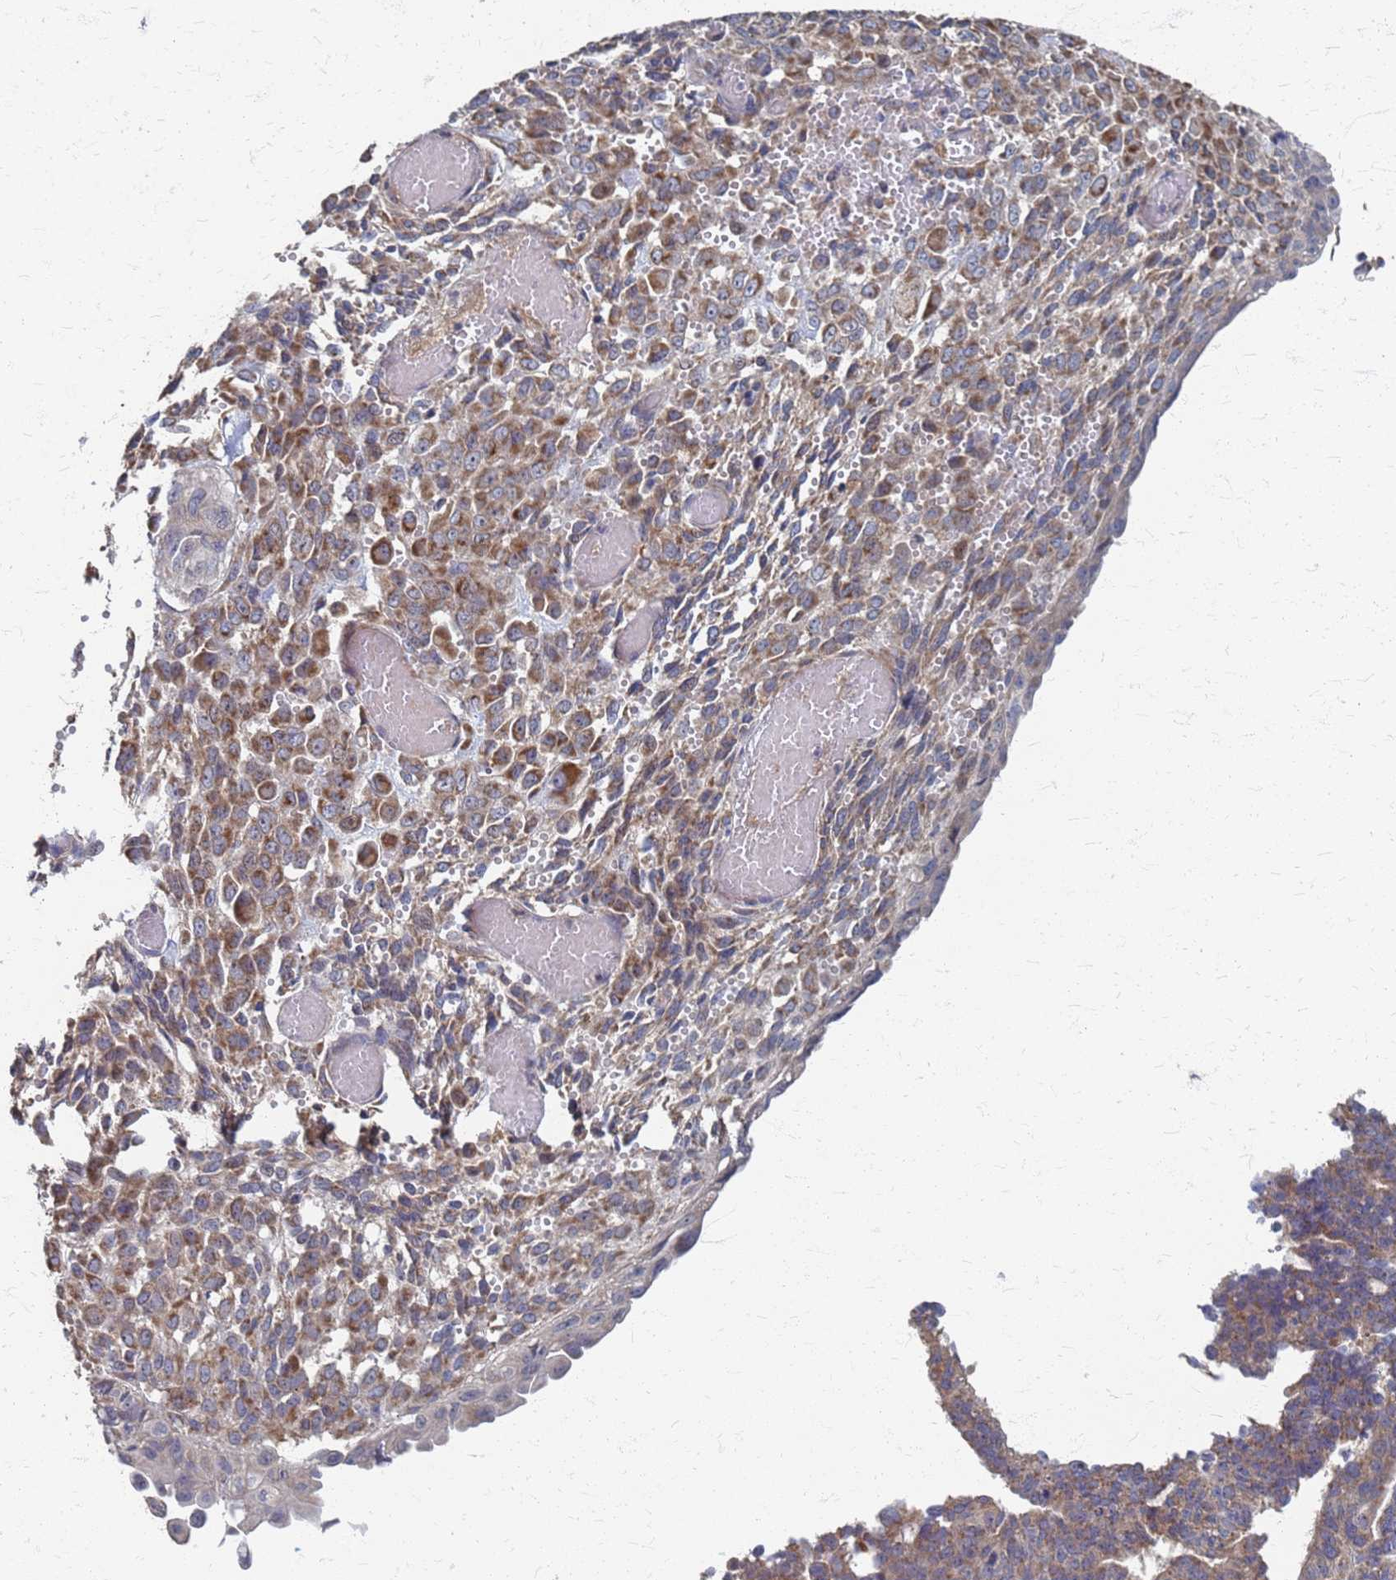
{"staining": {"intensity": "moderate", "quantity": "<25%", "location": "cytoplasmic/membranous"}, "tissue": "endometrial cancer", "cell_type": "Tumor cells", "image_type": "cancer", "snomed": [{"axis": "morphology", "description": "Adenocarcinoma, NOS"}, {"axis": "topography", "description": "Endometrium"}], "caption": "A high-resolution photomicrograph shows immunohistochemistry (IHC) staining of endometrial cancer (adenocarcinoma), which reveals moderate cytoplasmic/membranous expression in about <25% of tumor cells.", "gene": "ATPAF1", "patient": {"sex": "female", "age": 32}}